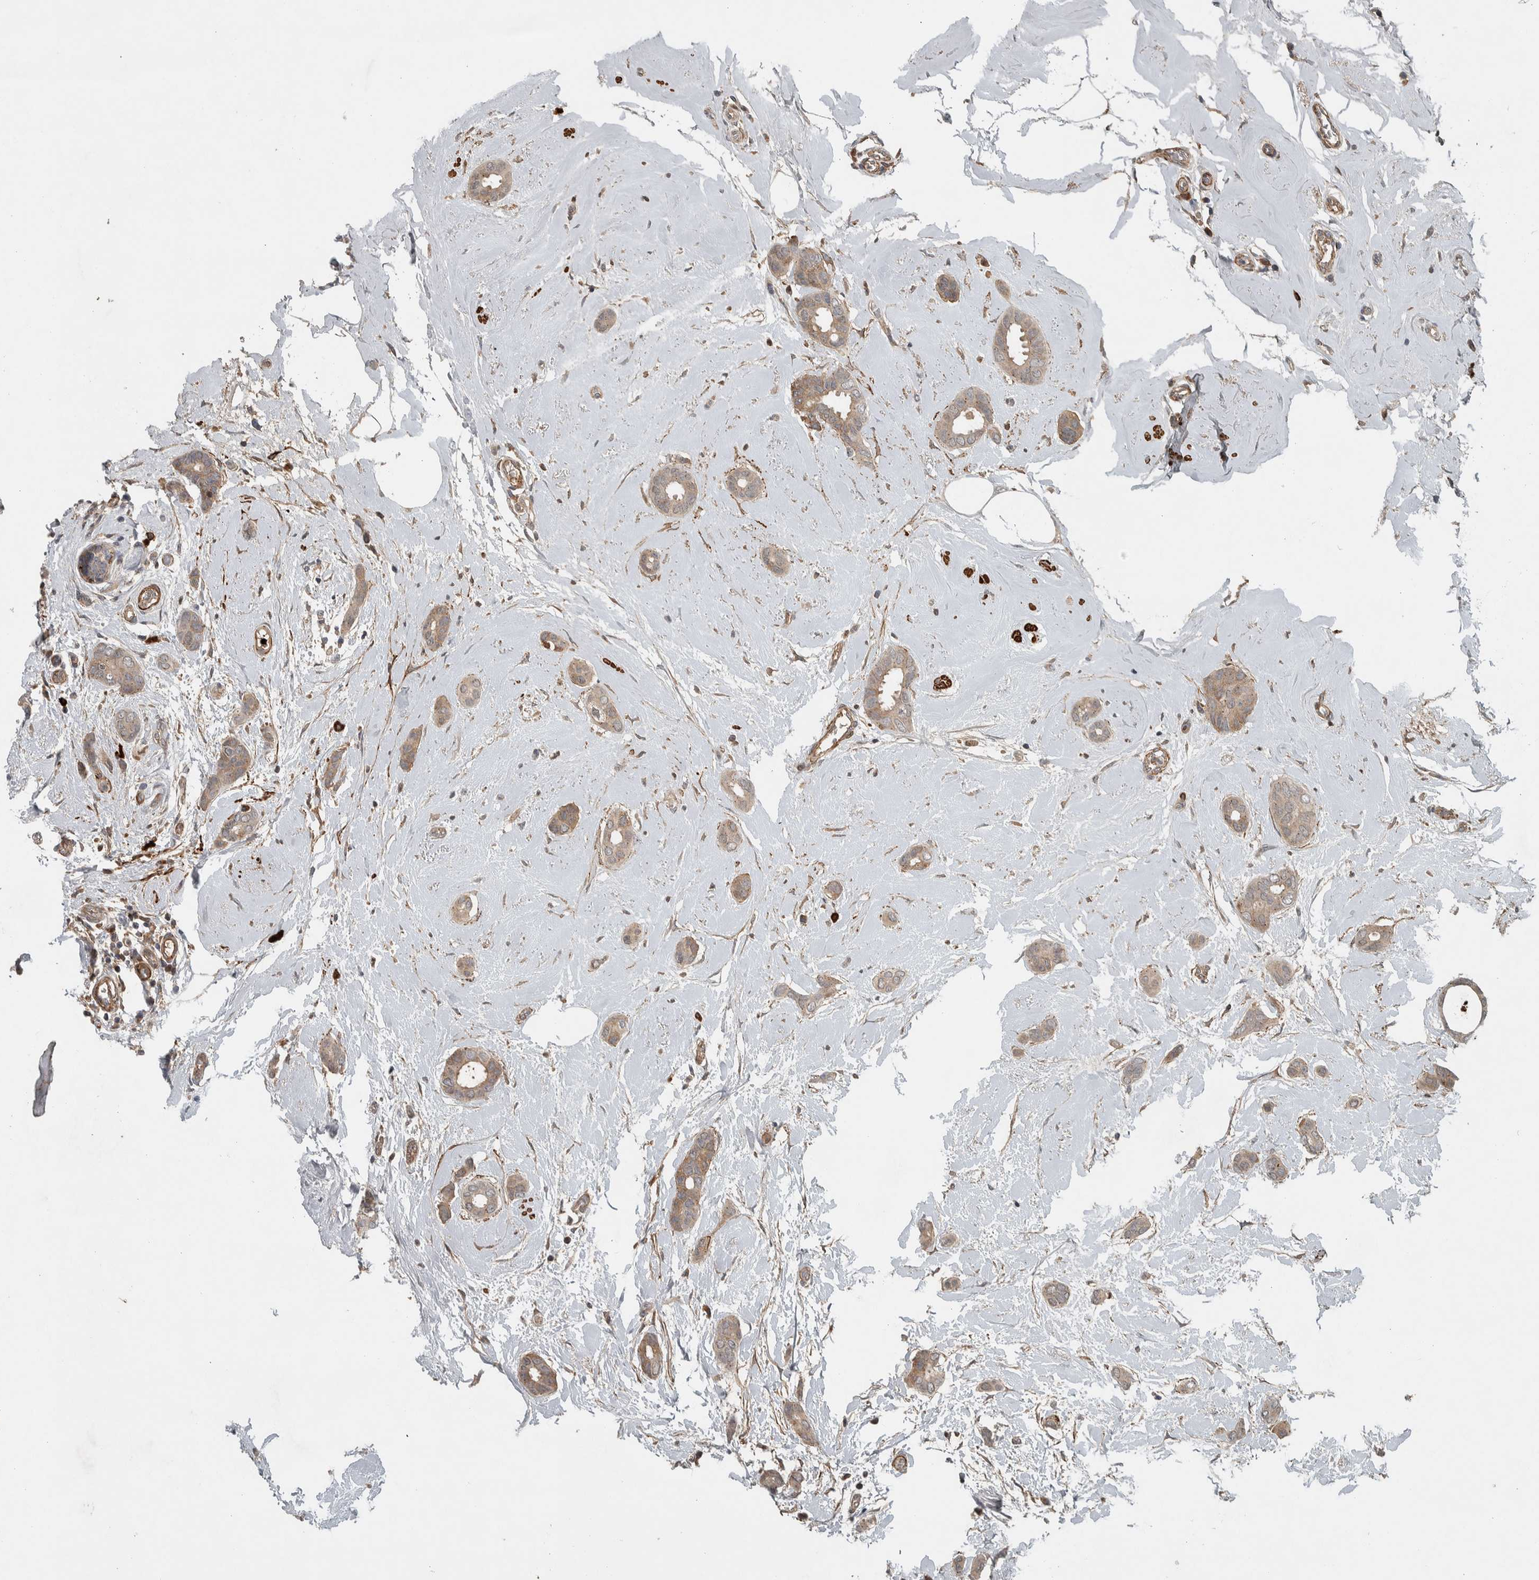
{"staining": {"intensity": "weak", "quantity": ">75%", "location": "cytoplasmic/membranous"}, "tissue": "breast cancer", "cell_type": "Tumor cells", "image_type": "cancer", "snomed": [{"axis": "morphology", "description": "Duct carcinoma"}, {"axis": "topography", "description": "Breast"}], "caption": "Human breast cancer stained with a protein marker exhibits weak staining in tumor cells.", "gene": "LBHD1", "patient": {"sex": "female", "age": 55}}